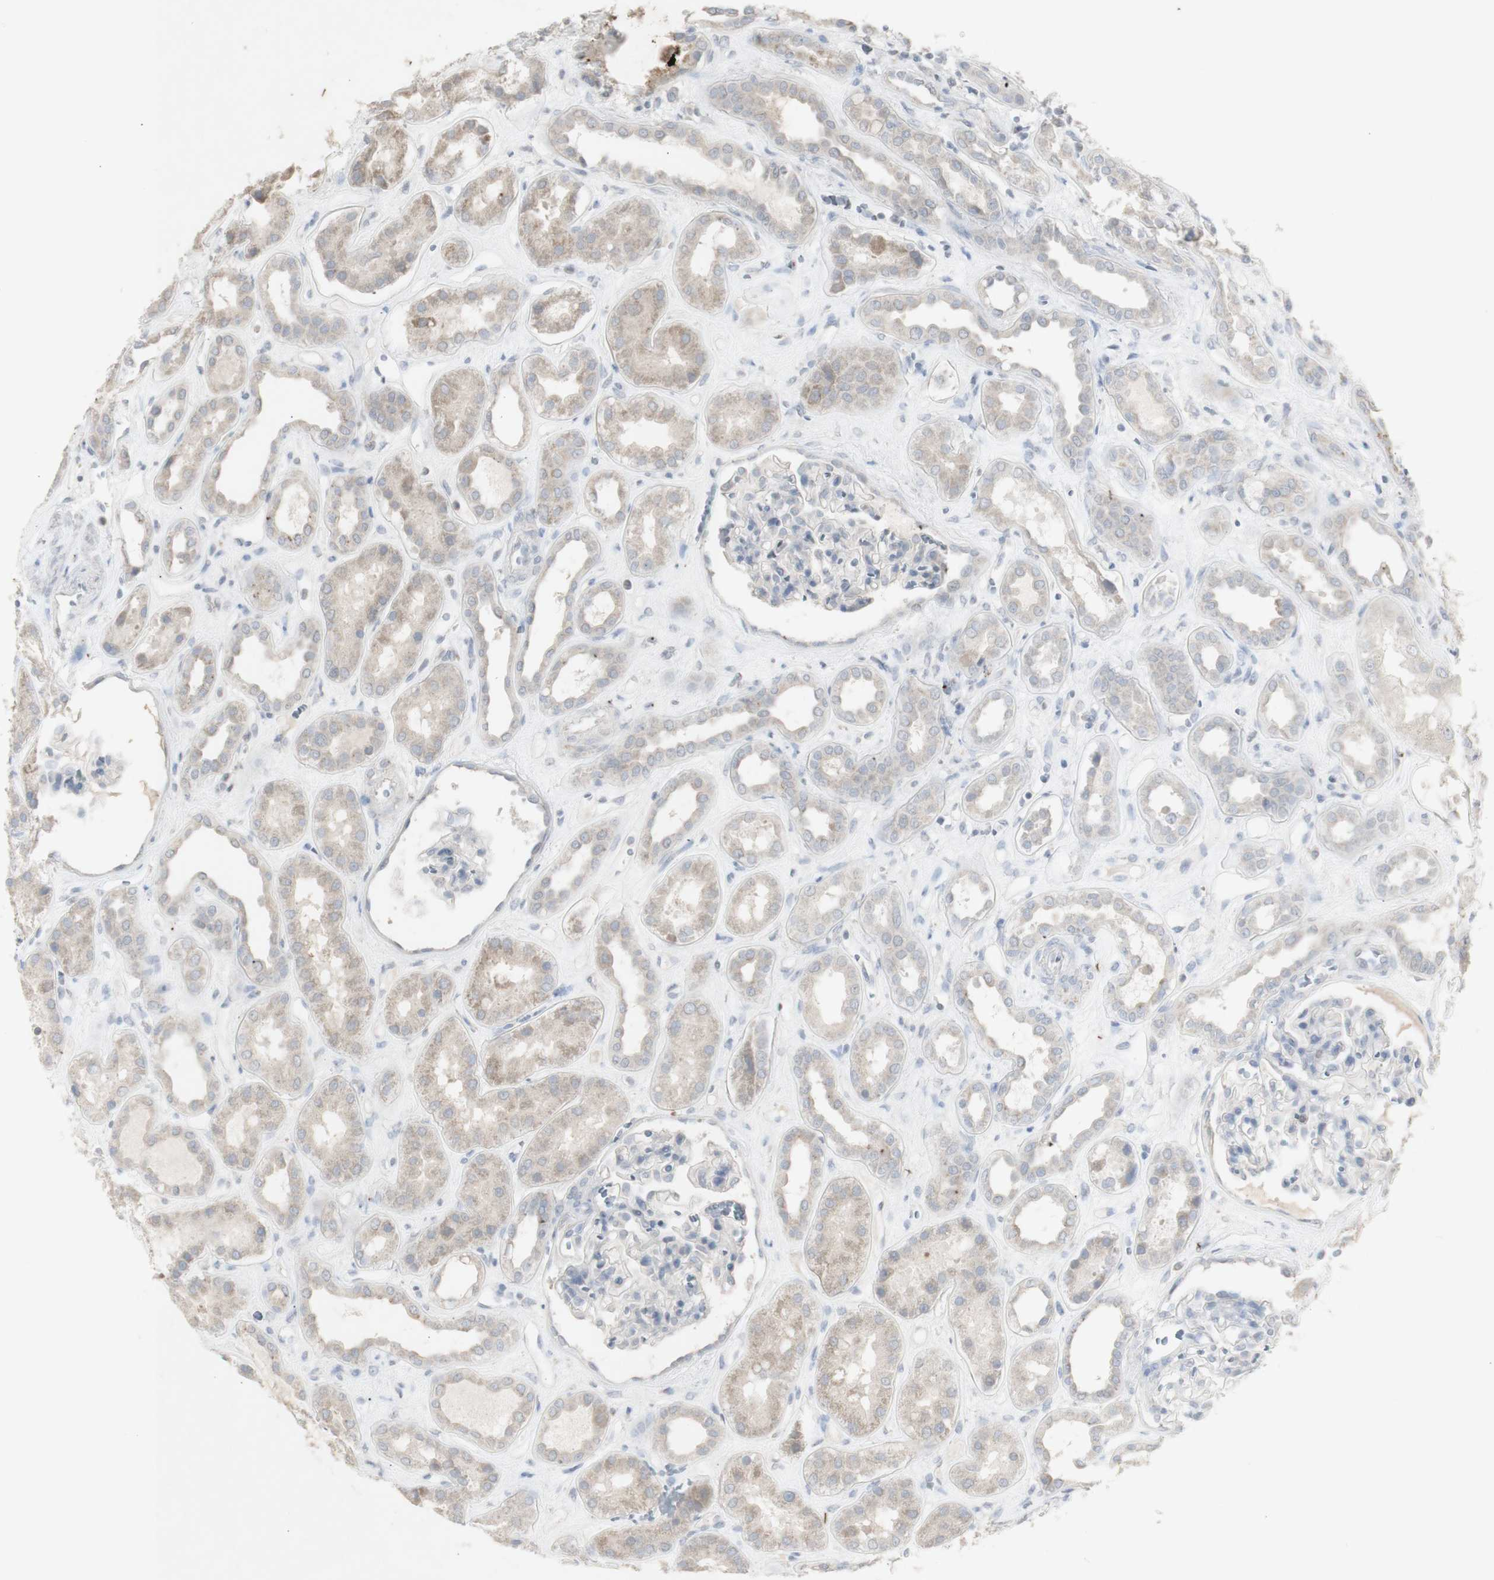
{"staining": {"intensity": "negative", "quantity": "none", "location": "none"}, "tissue": "kidney", "cell_type": "Cells in glomeruli", "image_type": "normal", "snomed": [{"axis": "morphology", "description": "Normal tissue, NOS"}, {"axis": "topography", "description": "Kidney"}], "caption": "This is a photomicrograph of immunohistochemistry (IHC) staining of normal kidney, which shows no expression in cells in glomeruli.", "gene": "INS", "patient": {"sex": "male", "age": 59}}